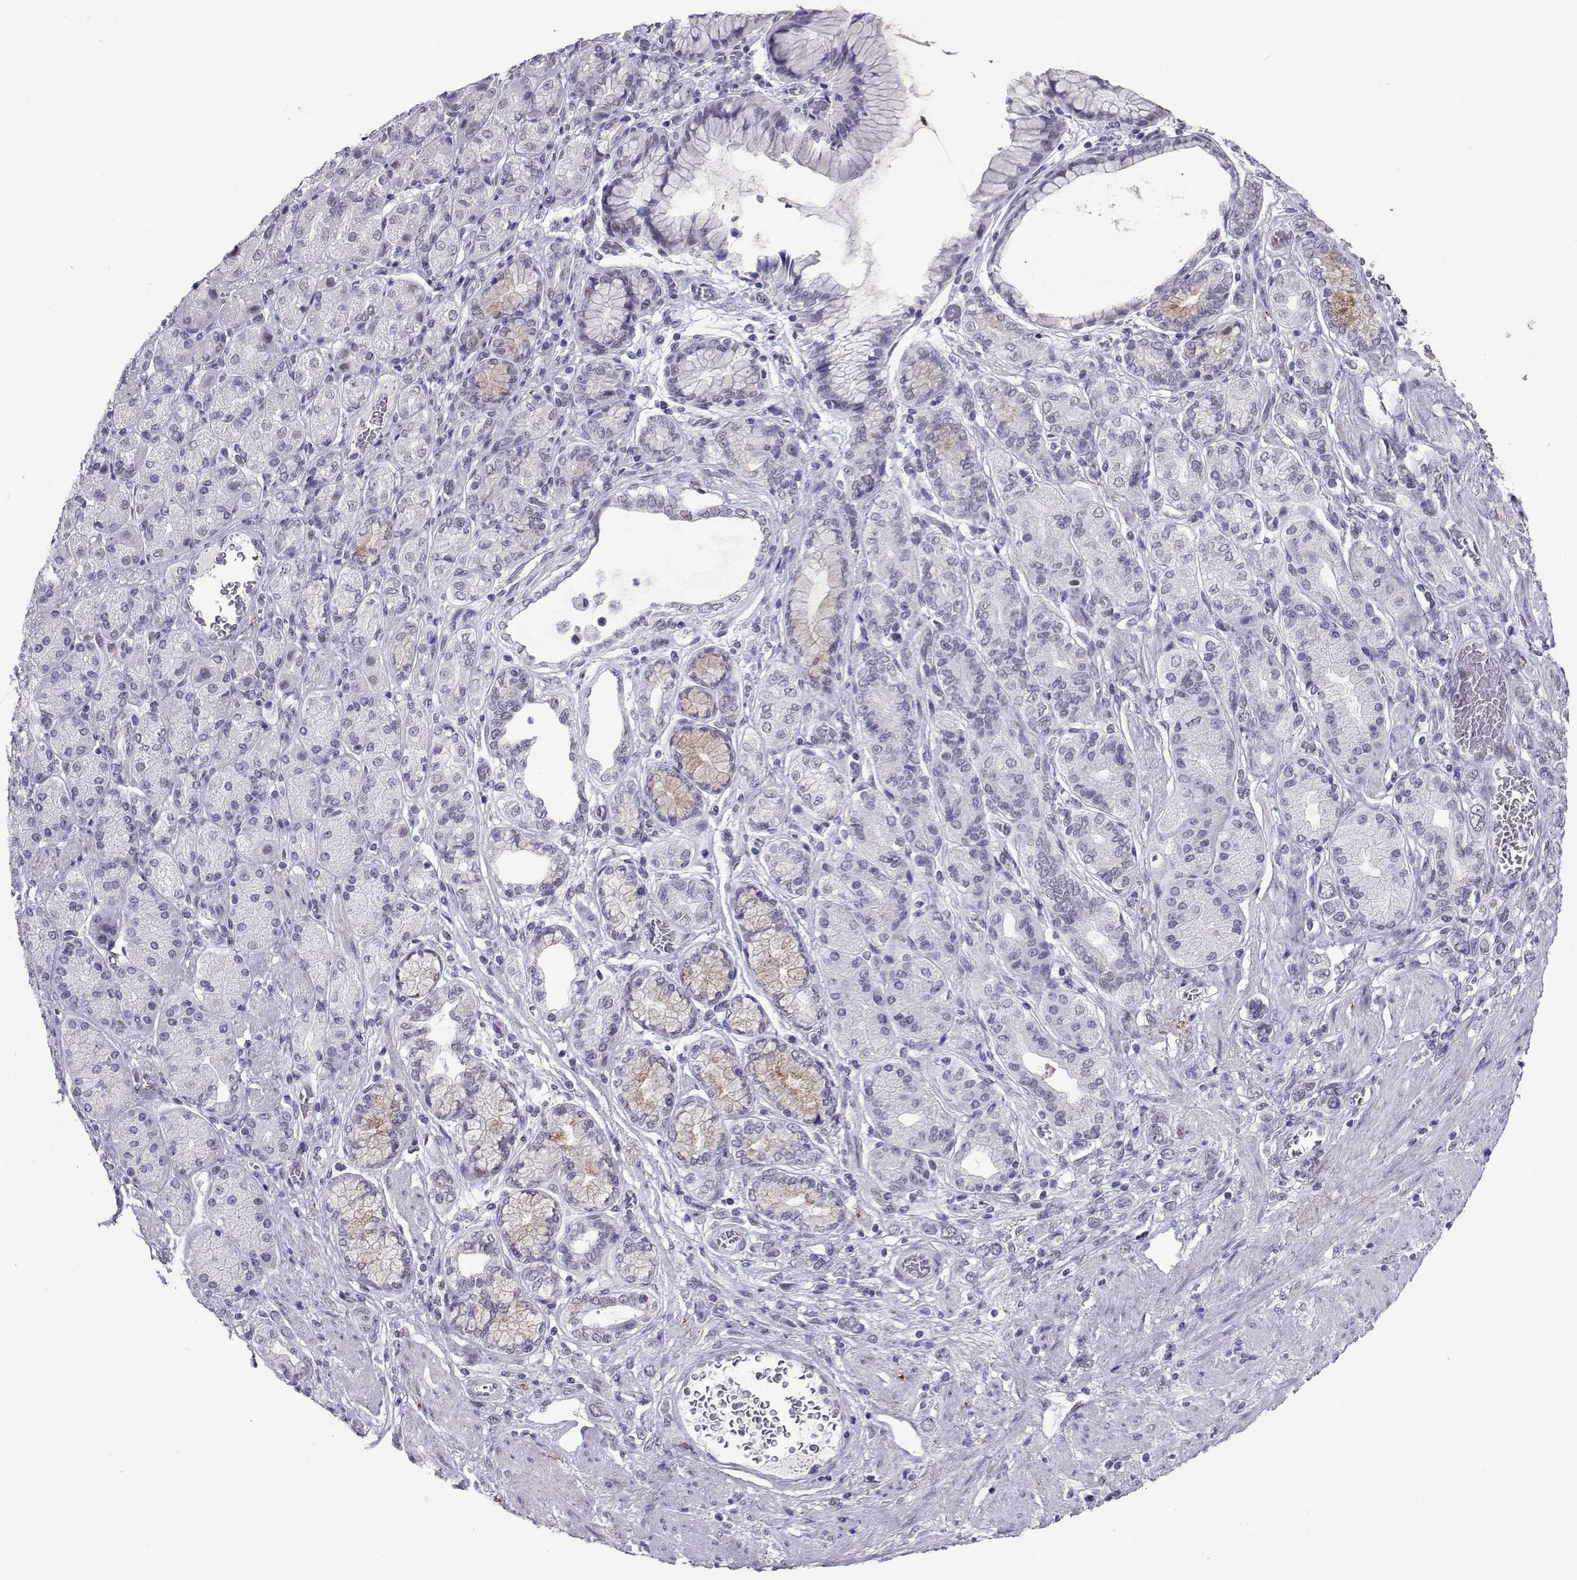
{"staining": {"intensity": "negative", "quantity": "none", "location": "none"}, "tissue": "stomach cancer", "cell_type": "Tumor cells", "image_type": "cancer", "snomed": [{"axis": "morphology", "description": "Normal tissue, NOS"}, {"axis": "morphology", "description": "Adenocarcinoma, NOS"}, {"axis": "morphology", "description": "Adenocarcinoma, High grade"}, {"axis": "topography", "description": "Stomach, upper"}, {"axis": "topography", "description": "Stomach"}], "caption": "Photomicrograph shows no significant protein staining in tumor cells of stomach adenocarcinoma.", "gene": "LORICRIN", "patient": {"sex": "female", "age": 65}}